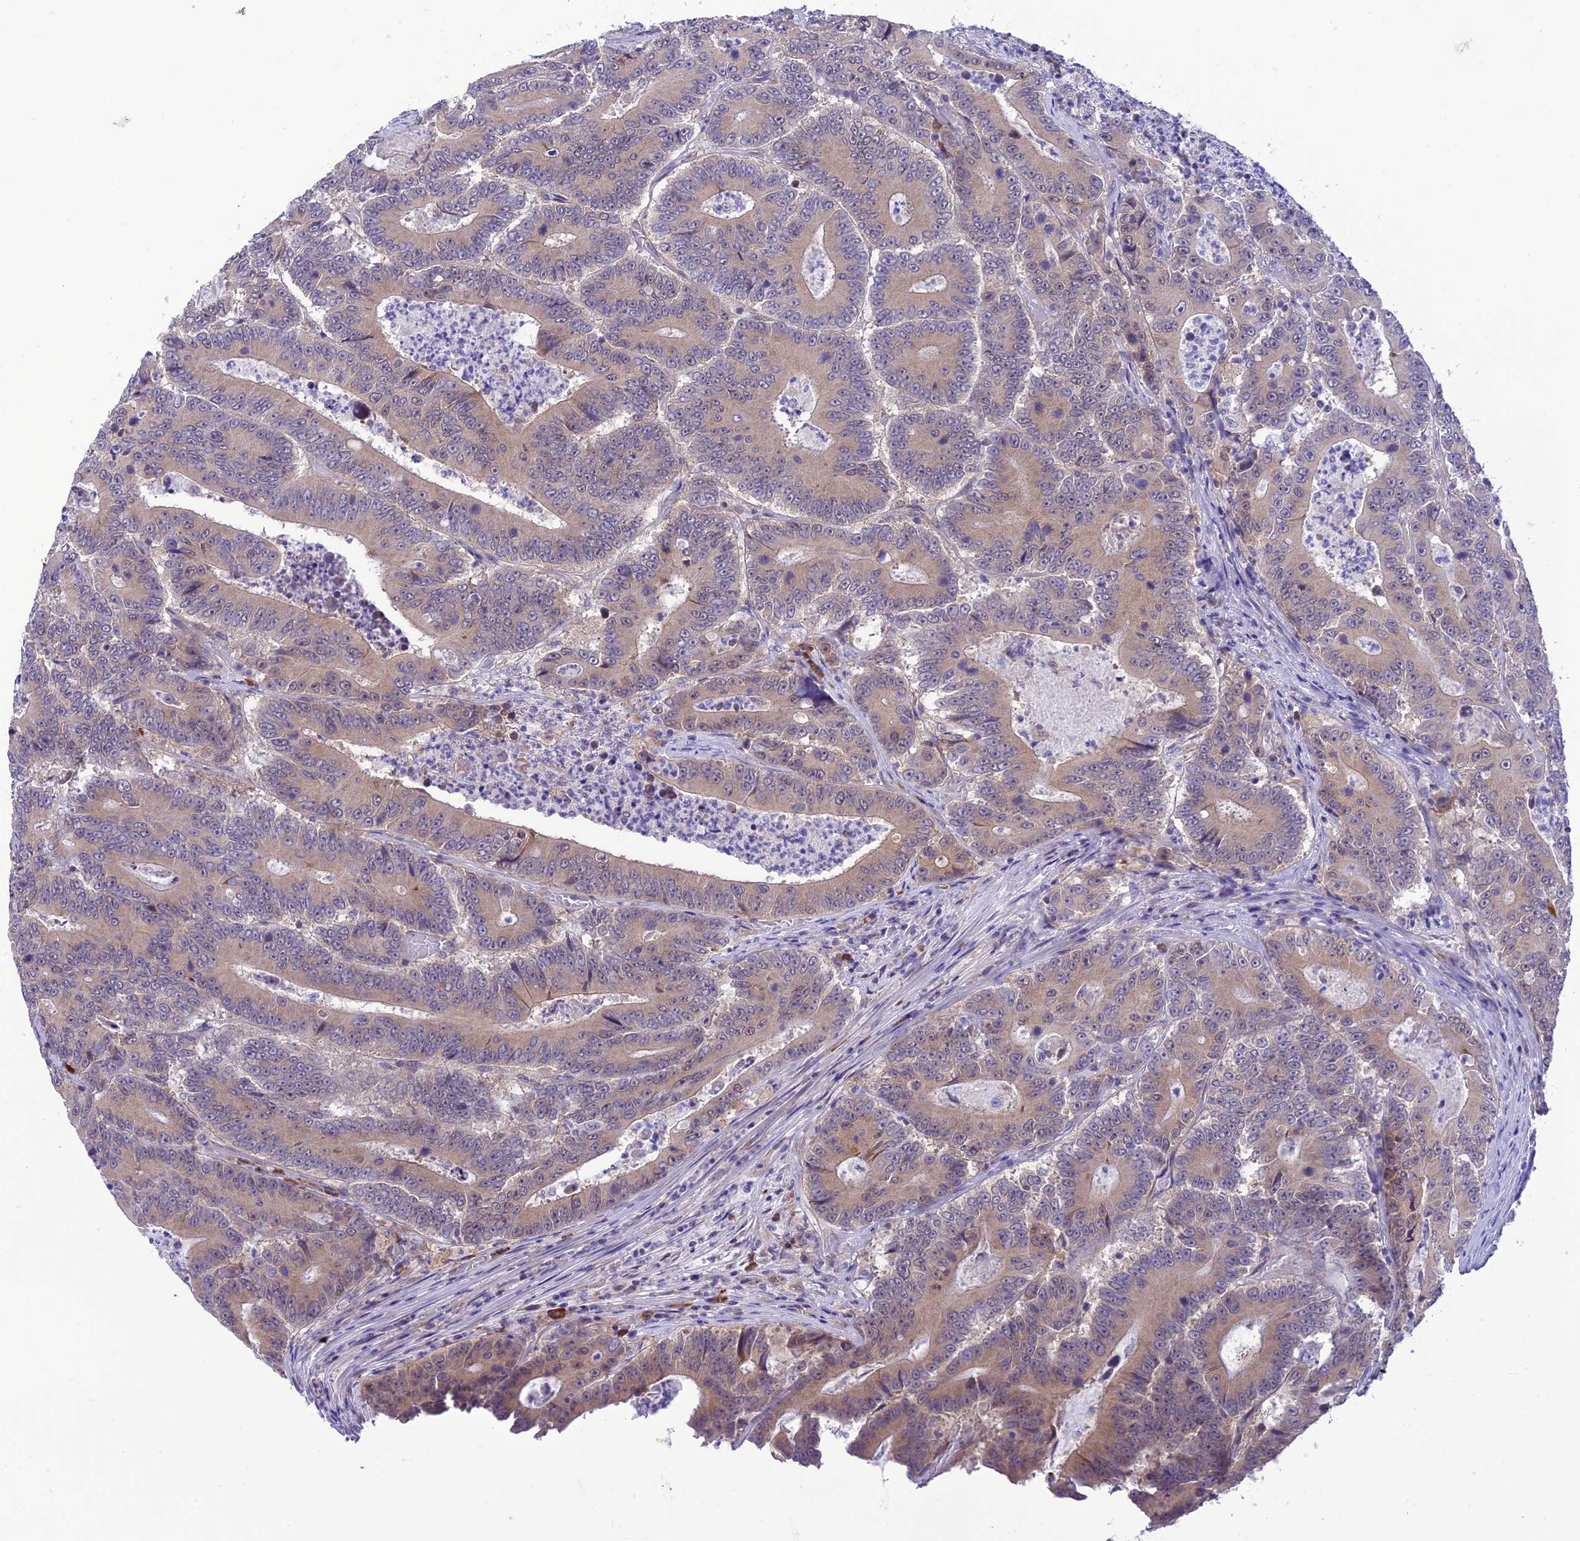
{"staining": {"intensity": "weak", "quantity": "25%-75%", "location": "cytoplasmic/membranous"}, "tissue": "colorectal cancer", "cell_type": "Tumor cells", "image_type": "cancer", "snomed": [{"axis": "morphology", "description": "Adenocarcinoma, NOS"}, {"axis": "topography", "description": "Colon"}], "caption": "DAB immunohistochemical staining of human adenocarcinoma (colorectal) displays weak cytoplasmic/membranous protein expression in approximately 25%-75% of tumor cells.", "gene": "RNF126", "patient": {"sex": "male", "age": 83}}